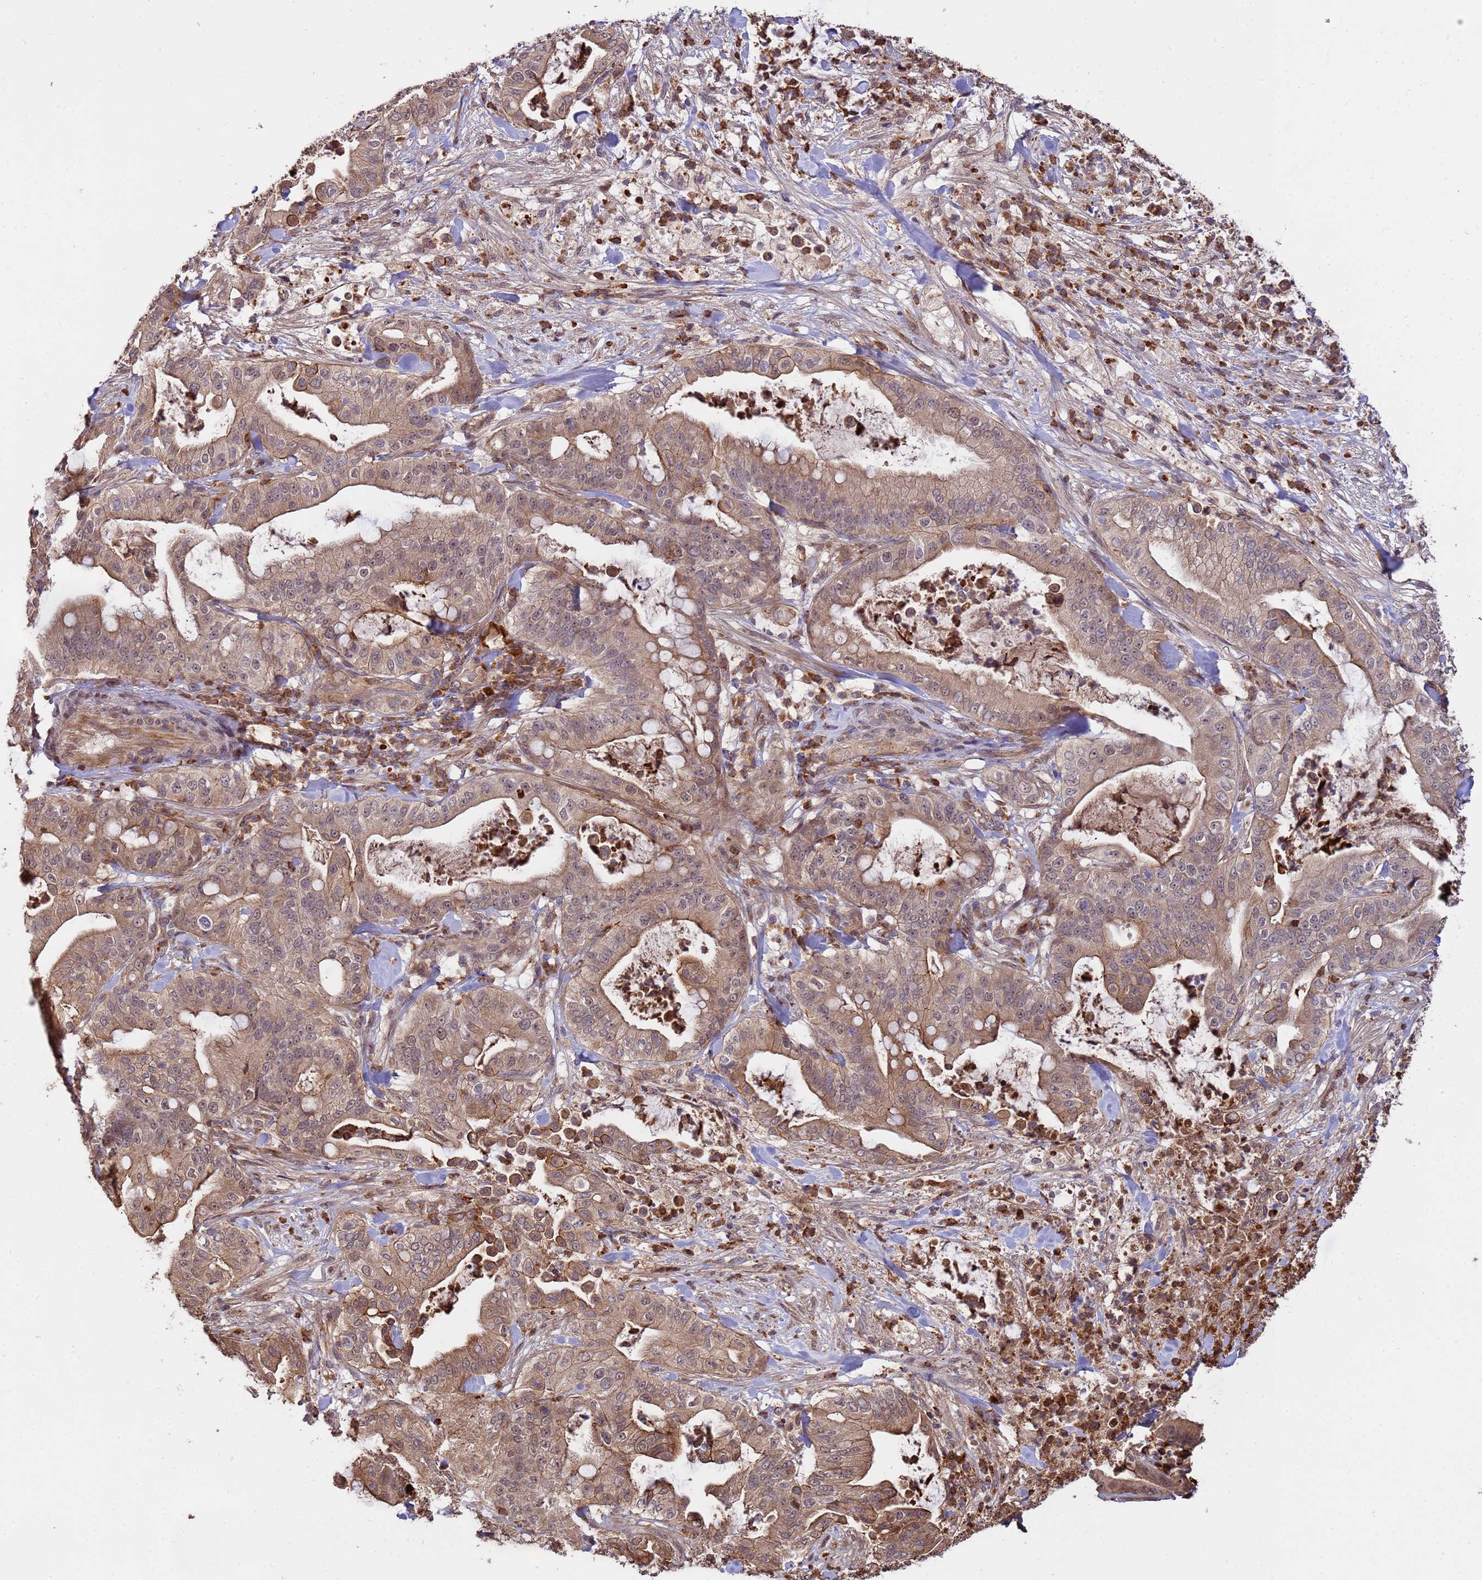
{"staining": {"intensity": "moderate", "quantity": ">75%", "location": "cytoplasmic/membranous,nuclear"}, "tissue": "pancreatic cancer", "cell_type": "Tumor cells", "image_type": "cancer", "snomed": [{"axis": "morphology", "description": "Adenocarcinoma, NOS"}, {"axis": "topography", "description": "Pancreas"}], "caption": "An immunohistochemistry (IHC) photomicrograph of tumor tissue is shown. Protein staining in brown shows moderate cytoplasmic/membranous and nuclear positivity in pancreatic cancer (adenocarcinoma) within tumor cells.", "gene": "ZNF619", "patient": {"sex": "male", "age": 71}}